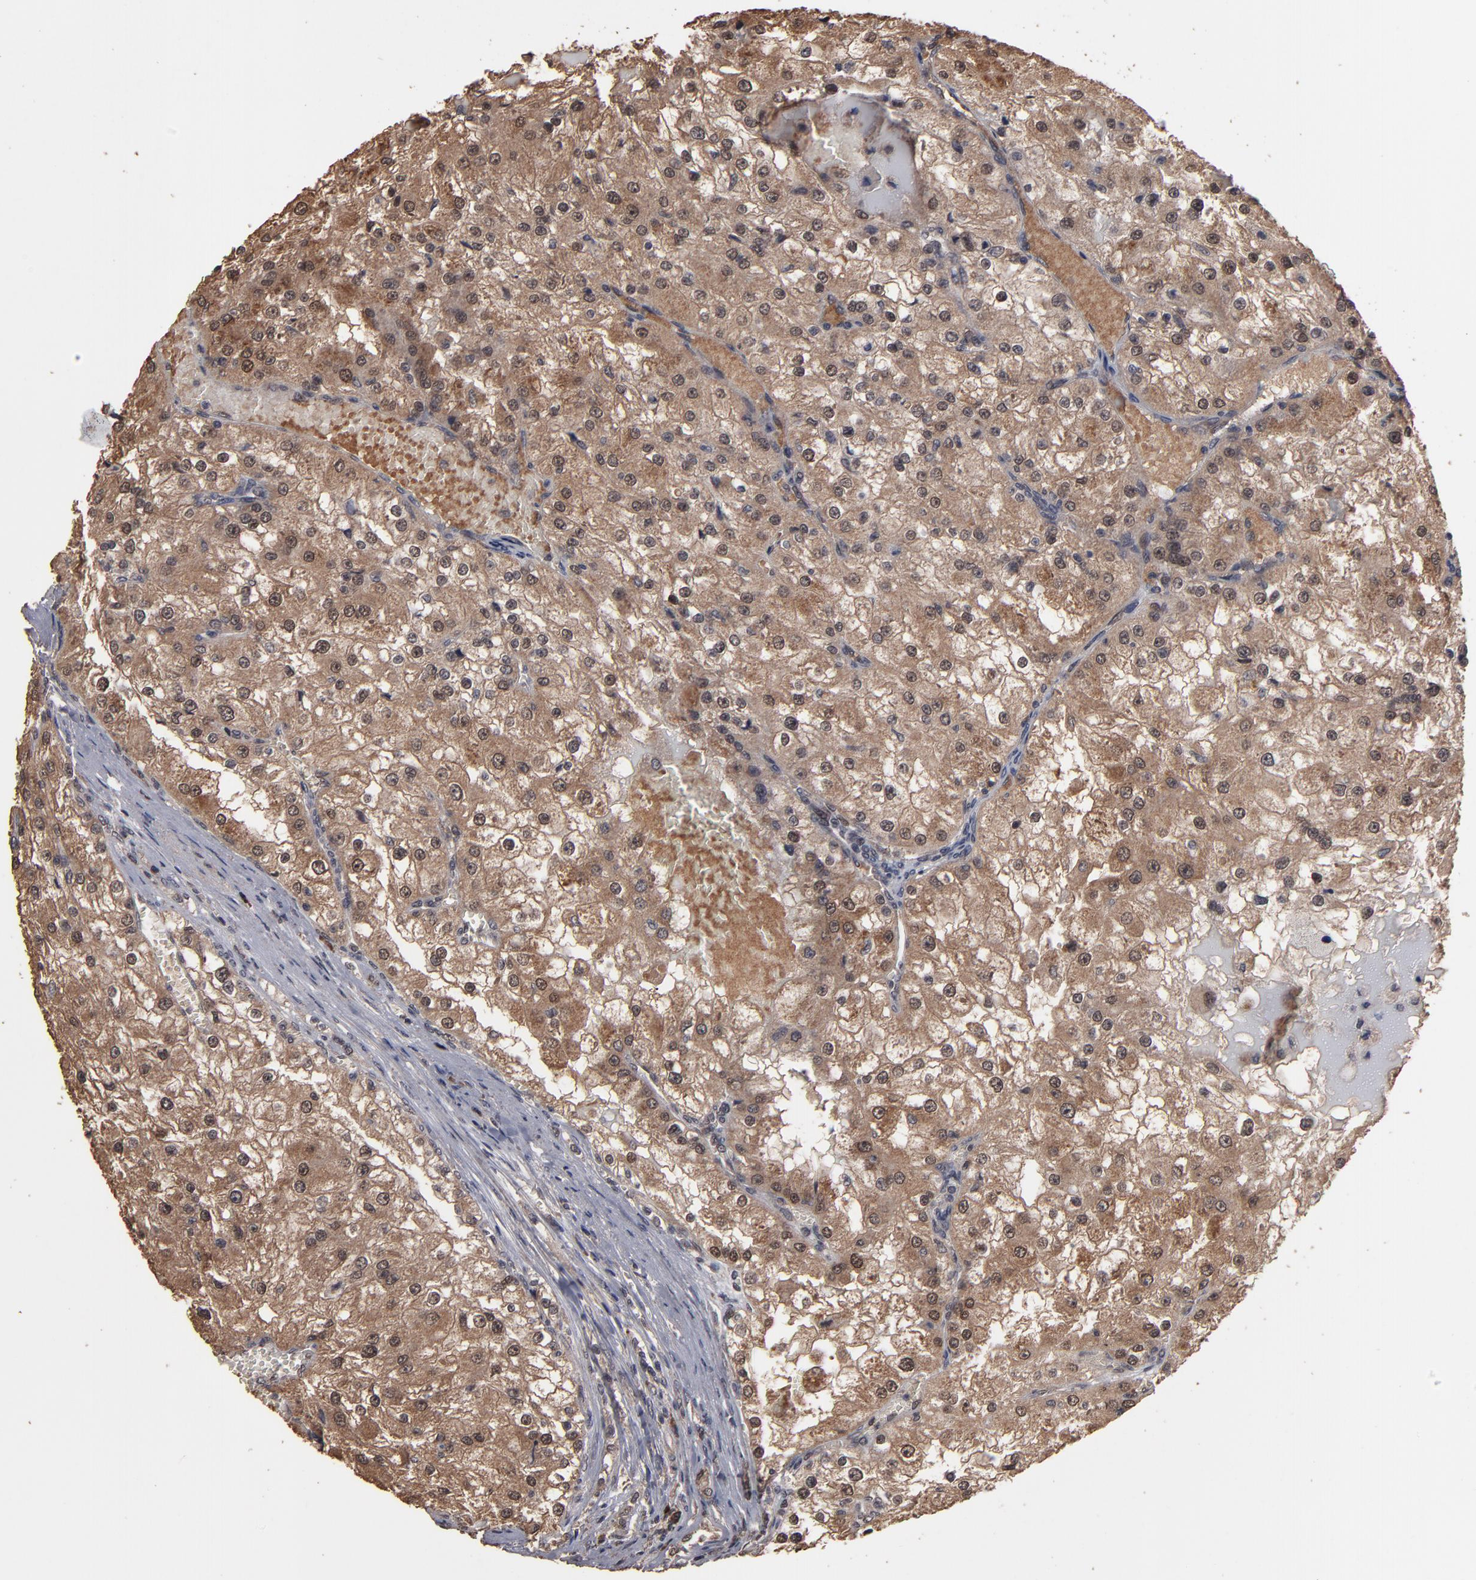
{"staining": {"intensity": "moderate", "quantity": ">75%", "location": "cytoplasmic/membranous,nuclear"}, "tissue": "renal cancer", "cell_type": "Tumor cells", "image_type": "cancer", "snomed": [{"axis": "morphology", "description": "Adenocarcinoma, NOS"}, {"axis": "topography", "description": "Kidney"}], "caption": "The micrograph shows a brown stain indicating the presence of a protein in the cytoplasmic/membranous and nuclear of tumor cells in adenocarcinoma (renal).", "gene": "NXF2B", "patient": {"sex": "female", "age": 74}}